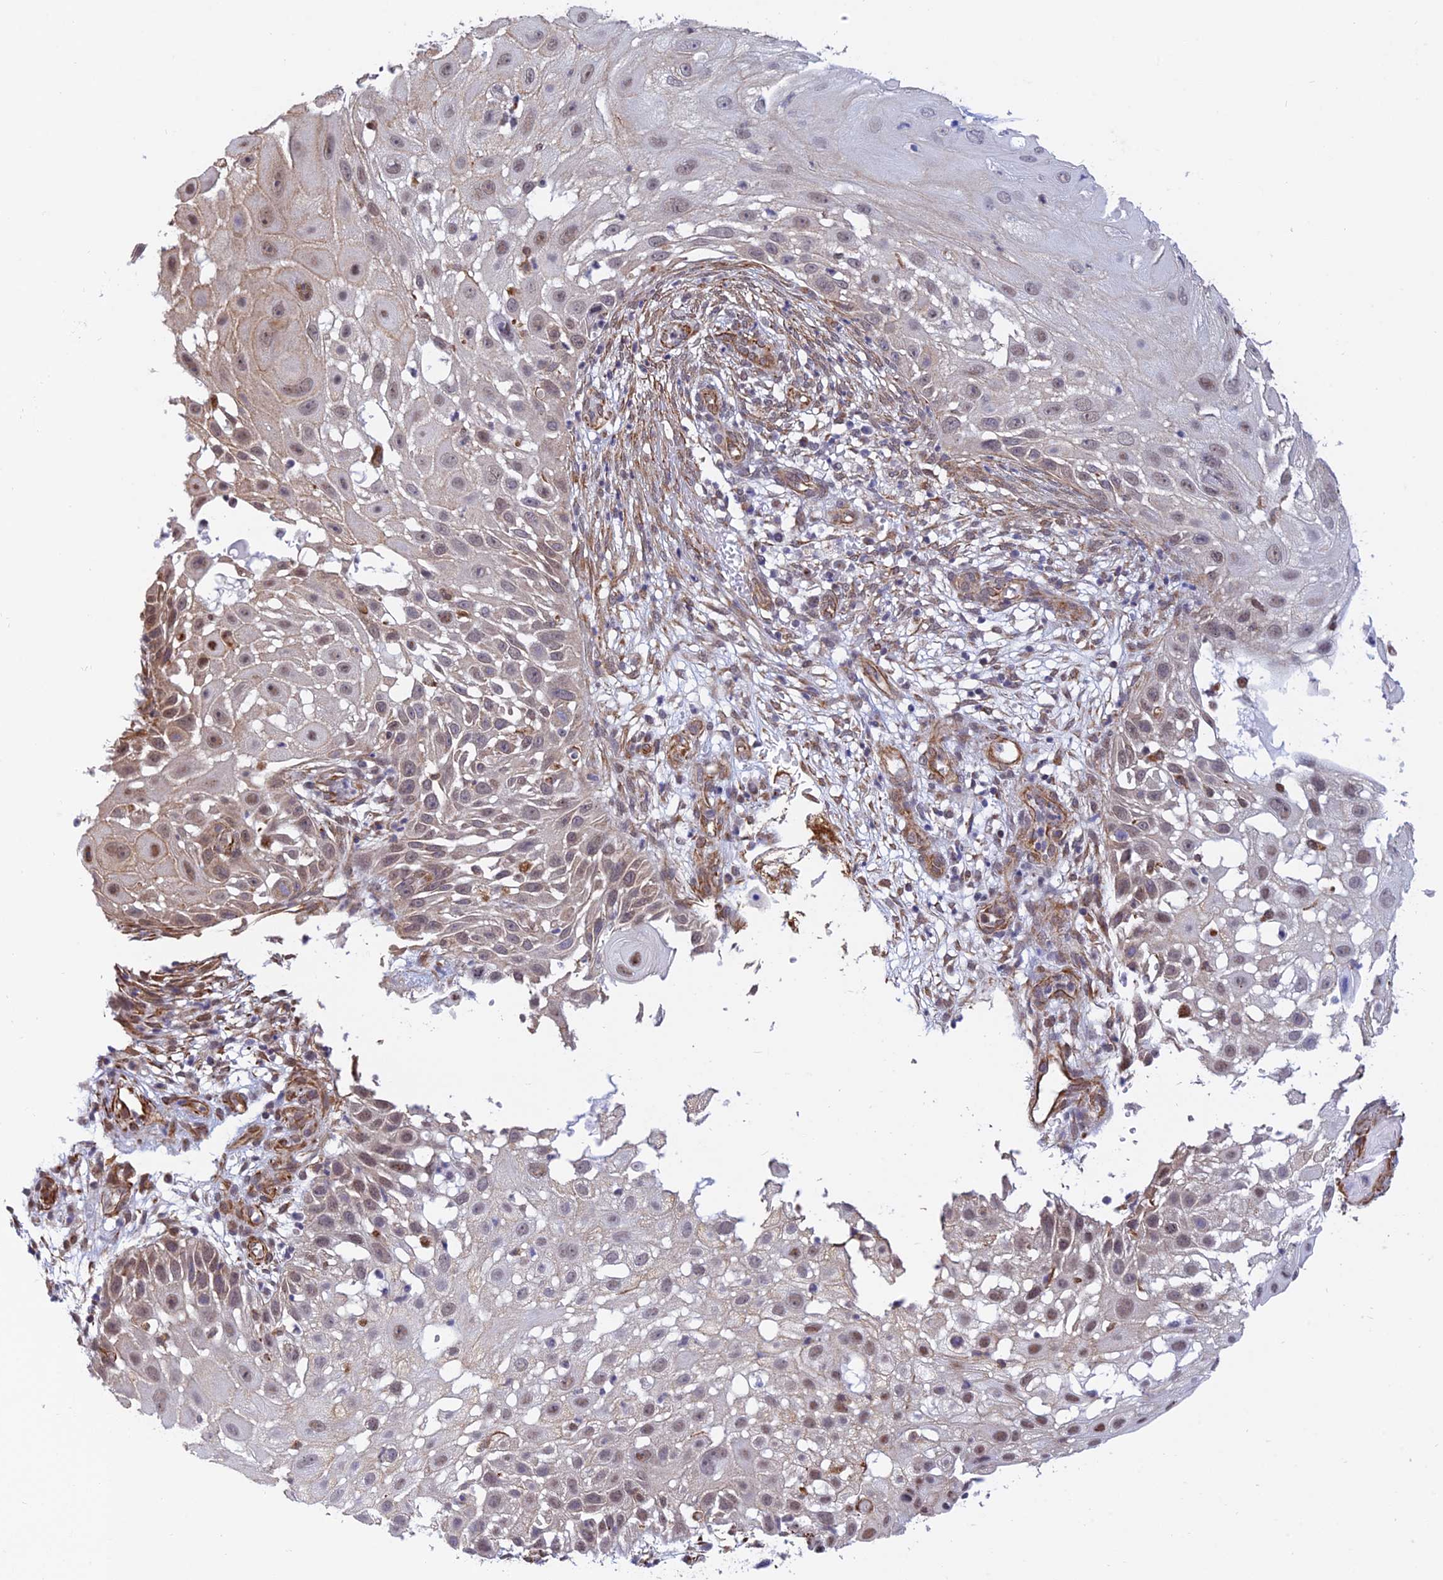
{"staining": {"intensity": "weak", "quantity": "25%-75%", "location": "nuclear"}, "tissue": "skin cancer", "cell_type": "Tumor cells", "image_type": "cancer", "snomed": [{"axis": "morphology", "description": "Squamous cell carcinoma, NOS"}, {"axis": "topography", "description": "Skin"}], "caption": "The image exhibits immunohistochemical staining of skin squamous cell carcinoma. There is weak nuclear staining is present in approximately 25%-75% of tumor cells. (brown staining indicates protein expression, while blue staining denotes nuclei).", "gene": "PAGR1", "patient": {"sex": "female", "age": 44}}